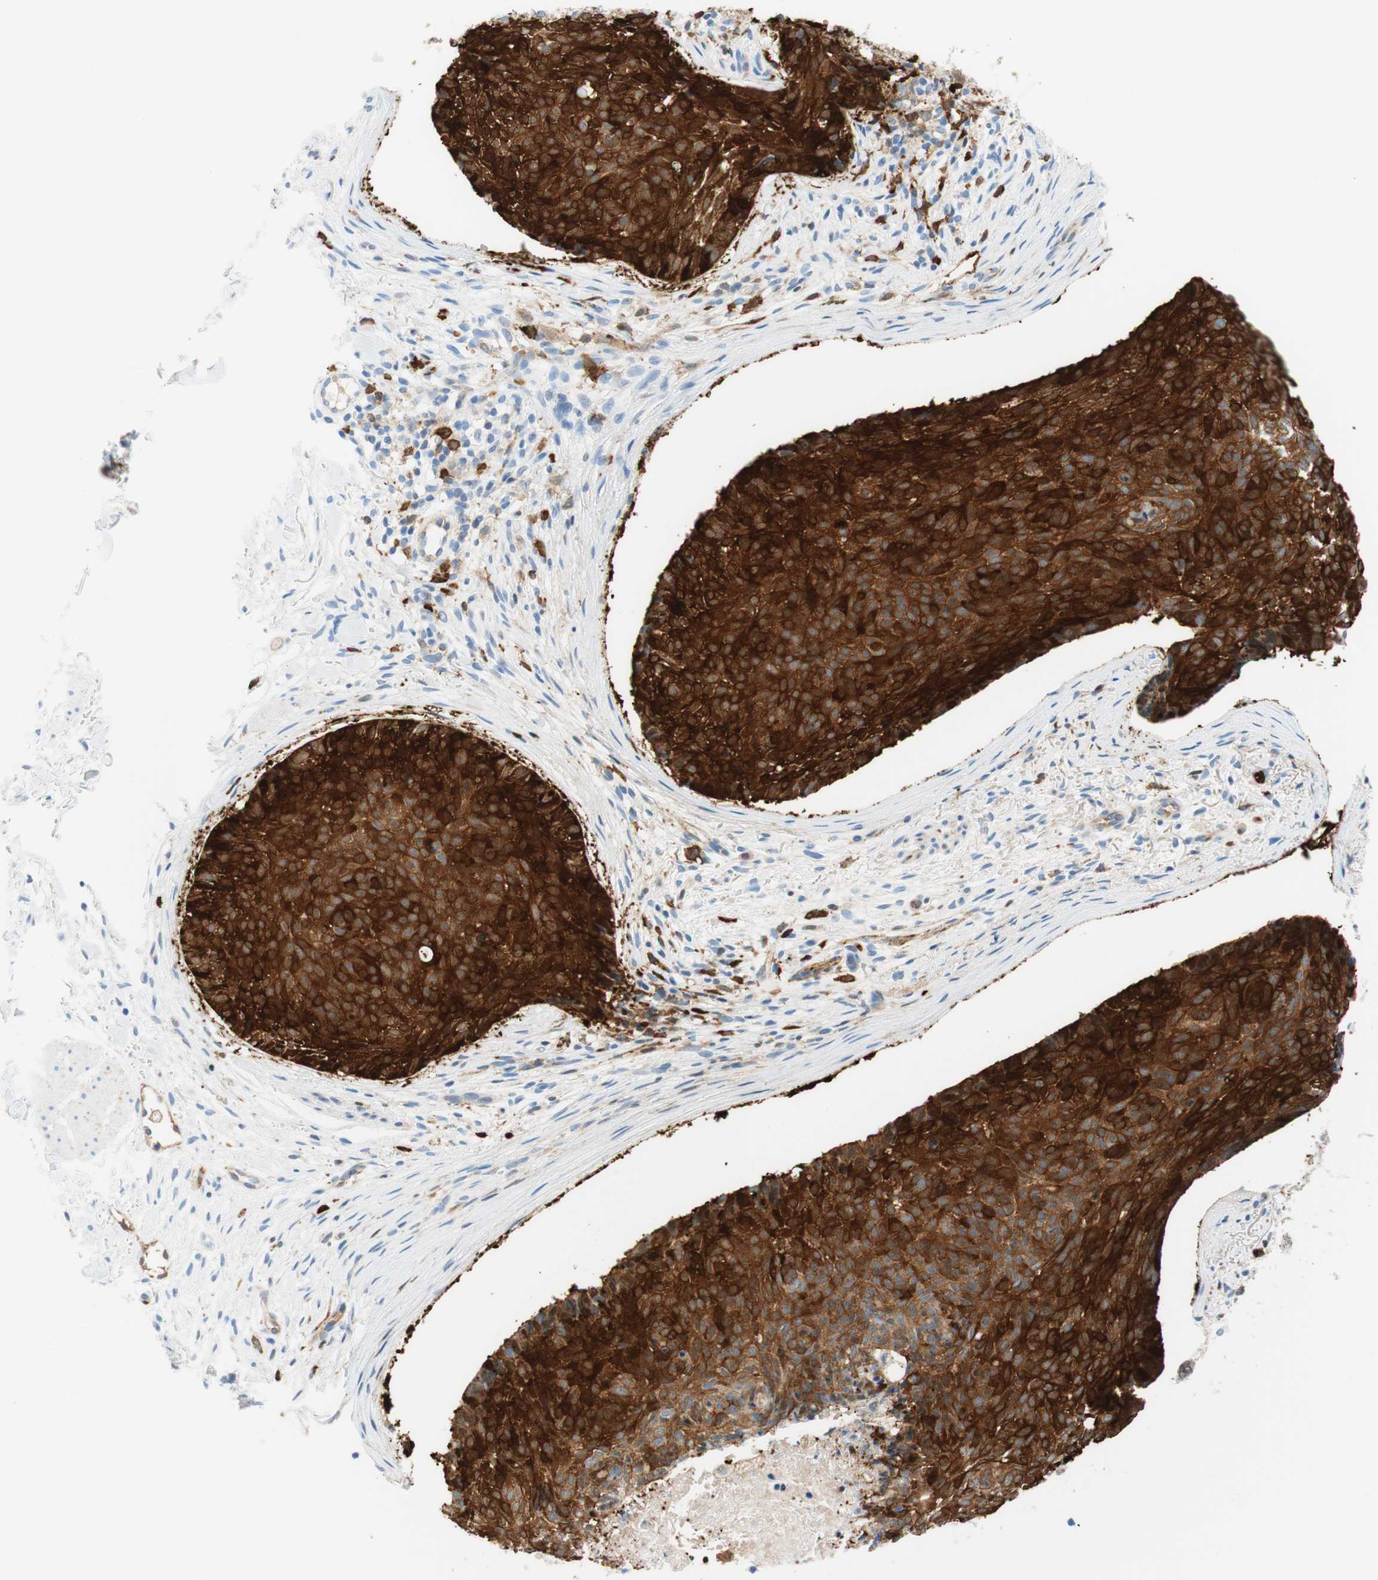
{"staining": {"intensity": "strong", "quantity": ">75%", "location": "cytoplasmic/membranous"}, "tissue": "skin cancer", "cell_type": "Tumor cells", "image_type": "cancer", "snomed": [{"axis": "morphology", "description": "Normal tissue, NOS"}, {"axis": "morphology", "description": "Basal cell carcinoma"}, {"axis": "topography", "description": "Skin"}], "caption": "Immunohistochemical staining of skin cancer (basal cell carcinoma) shows high levels of strong cytoplasmic/membranous staining in about >75% of tumor cells.", "gene": "STMN1", "patient": {"sex": "female", "age": 56}}